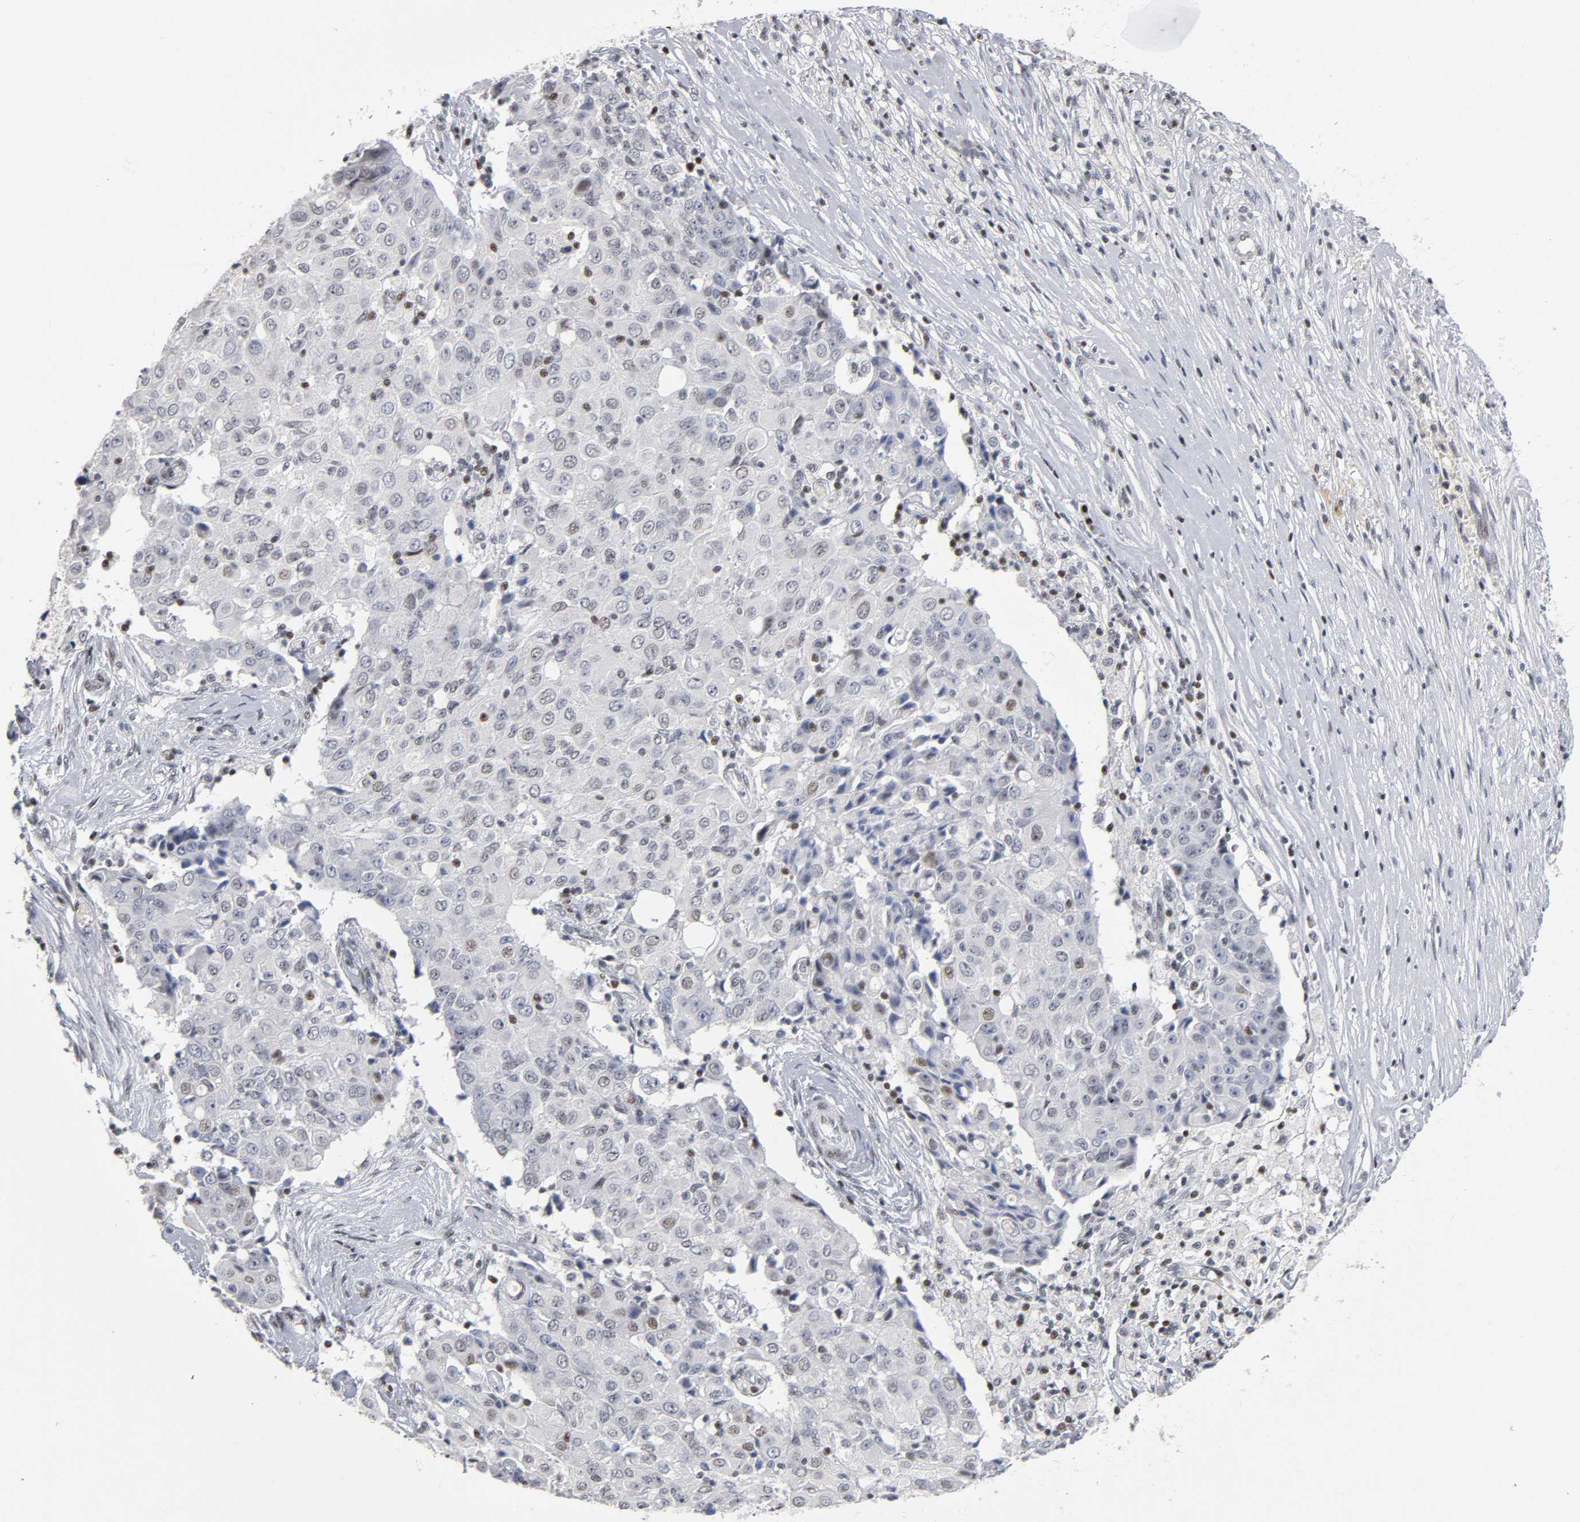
{"staining": {"intensity": "weak", "quantity": "<25%", "location": "nuclear"}, "tissue": "ovarian cancer", "cell_type": "Tumor cells", "image_type": "cancer", "snomed": [{"axis": "morphology", "description": "Carcinoma, endometroid"}, {"axis": "topography", "description": "Ovary"}], "caption": "High power microscopy histopathology image of an IHC histopathology image of ovarian cancer (endometroid carcinoma), revealing no significant expression in tumor cells.", "gene": "SP3", "patient": {"sex": "female", "age": 42}}